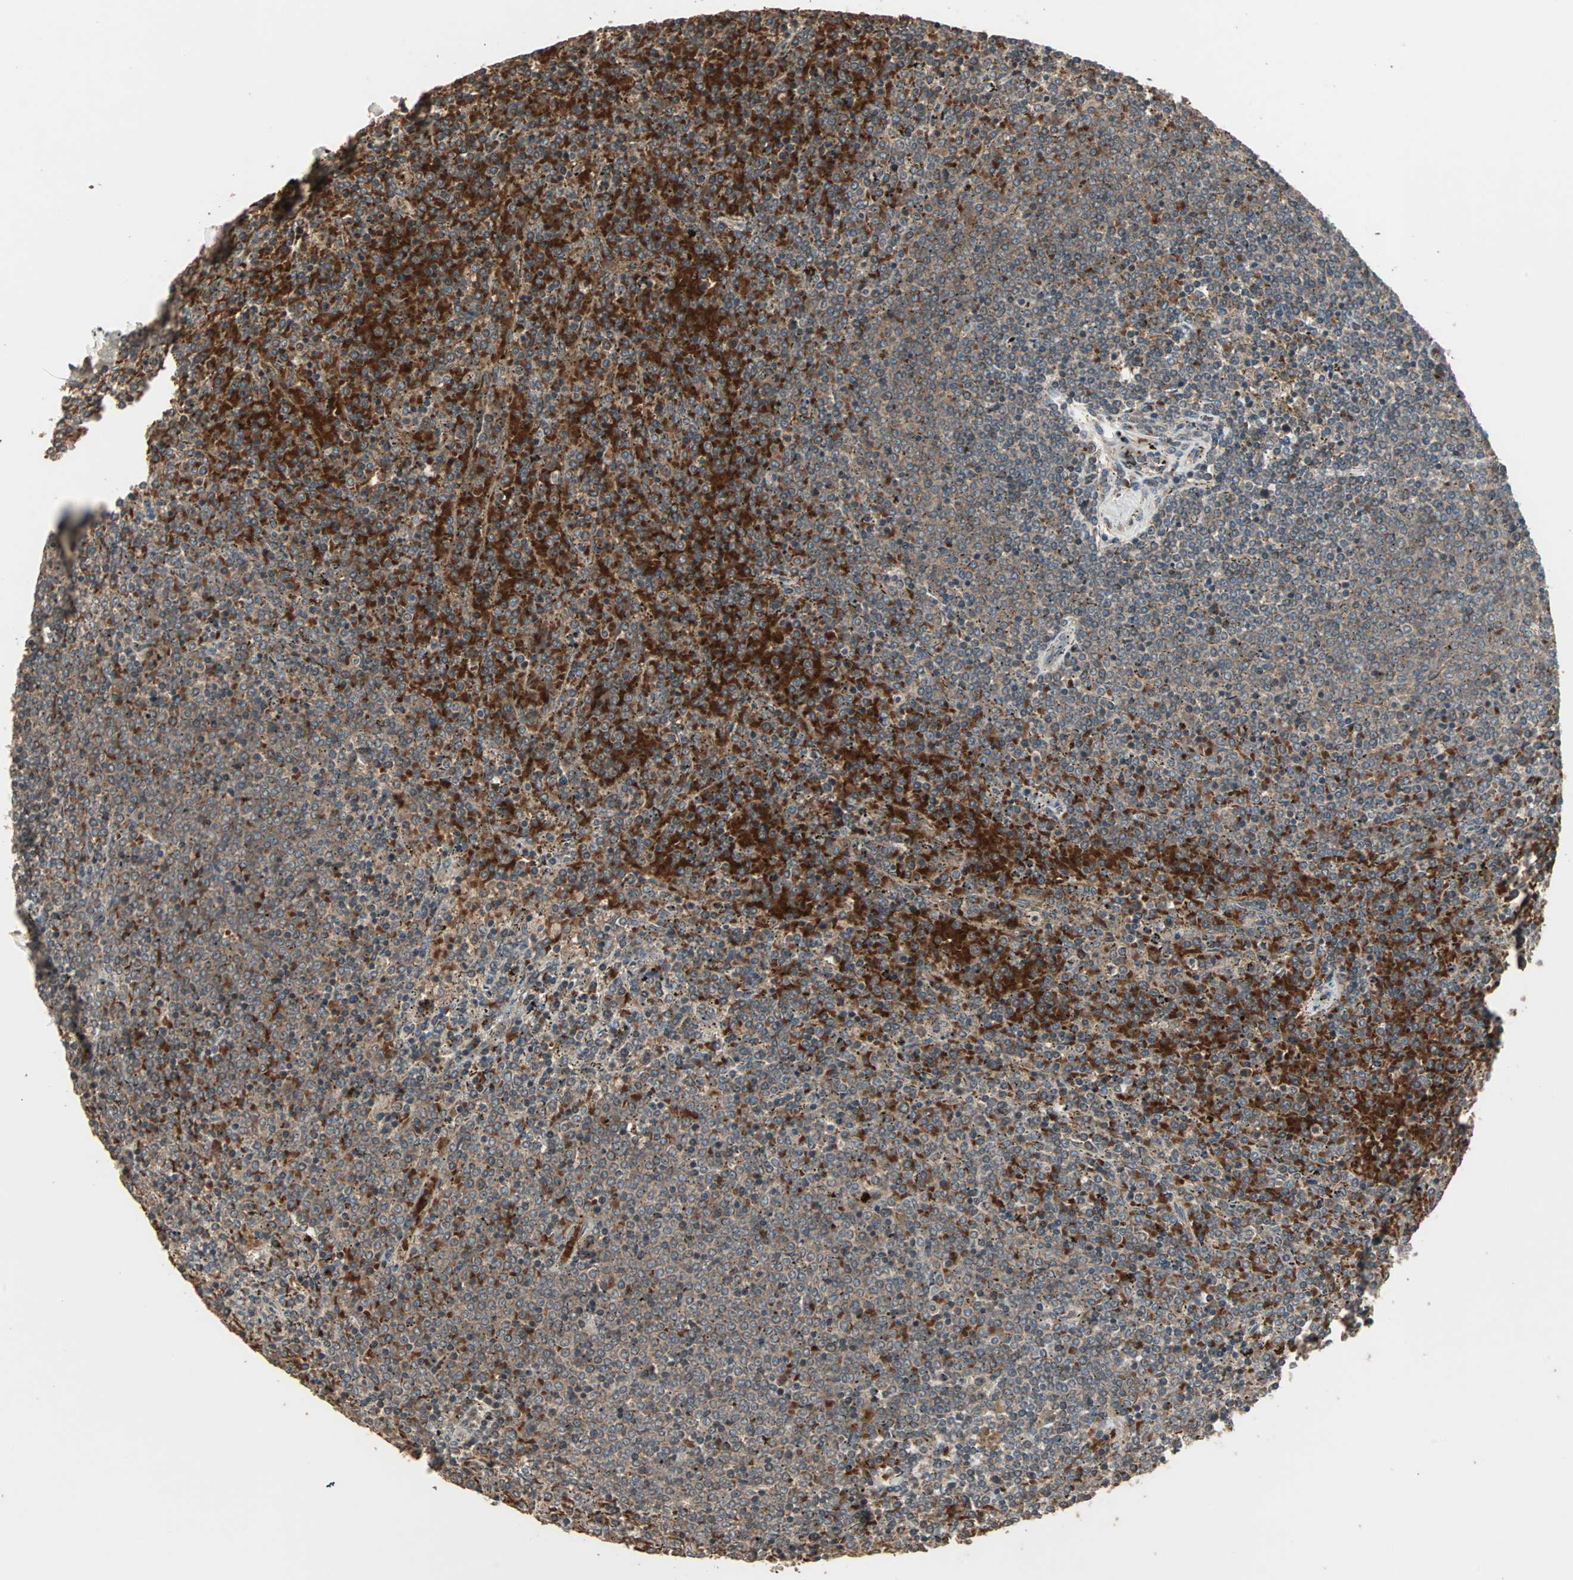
{"staining": {"intensity": "strong", "quantity": ">75%", "location": "cytoplasmic/membranous"}, "tissue": "lymphoma", "cell_type": "Tumor cells", "image_type": "cancer", "snomed": [{"axis": "morphology", "description": "Malignant lymphoma, non-Hodgkin's type, Low grade"}, {"axis": "topography", "description": "Spleen"}], "caption": "High-magnification brightfield microscopy of lymphoma stained with DAB (3,3'-diaminobenzidine) (brown) and counterstained with hematoxylin (blue). tumor cells exhibit strong cytoplasmic/membranous expression is appreciated in approximately>75% of cells.", "gene": "UBAC1", "patient": {"sex": "female", "age": 77}}